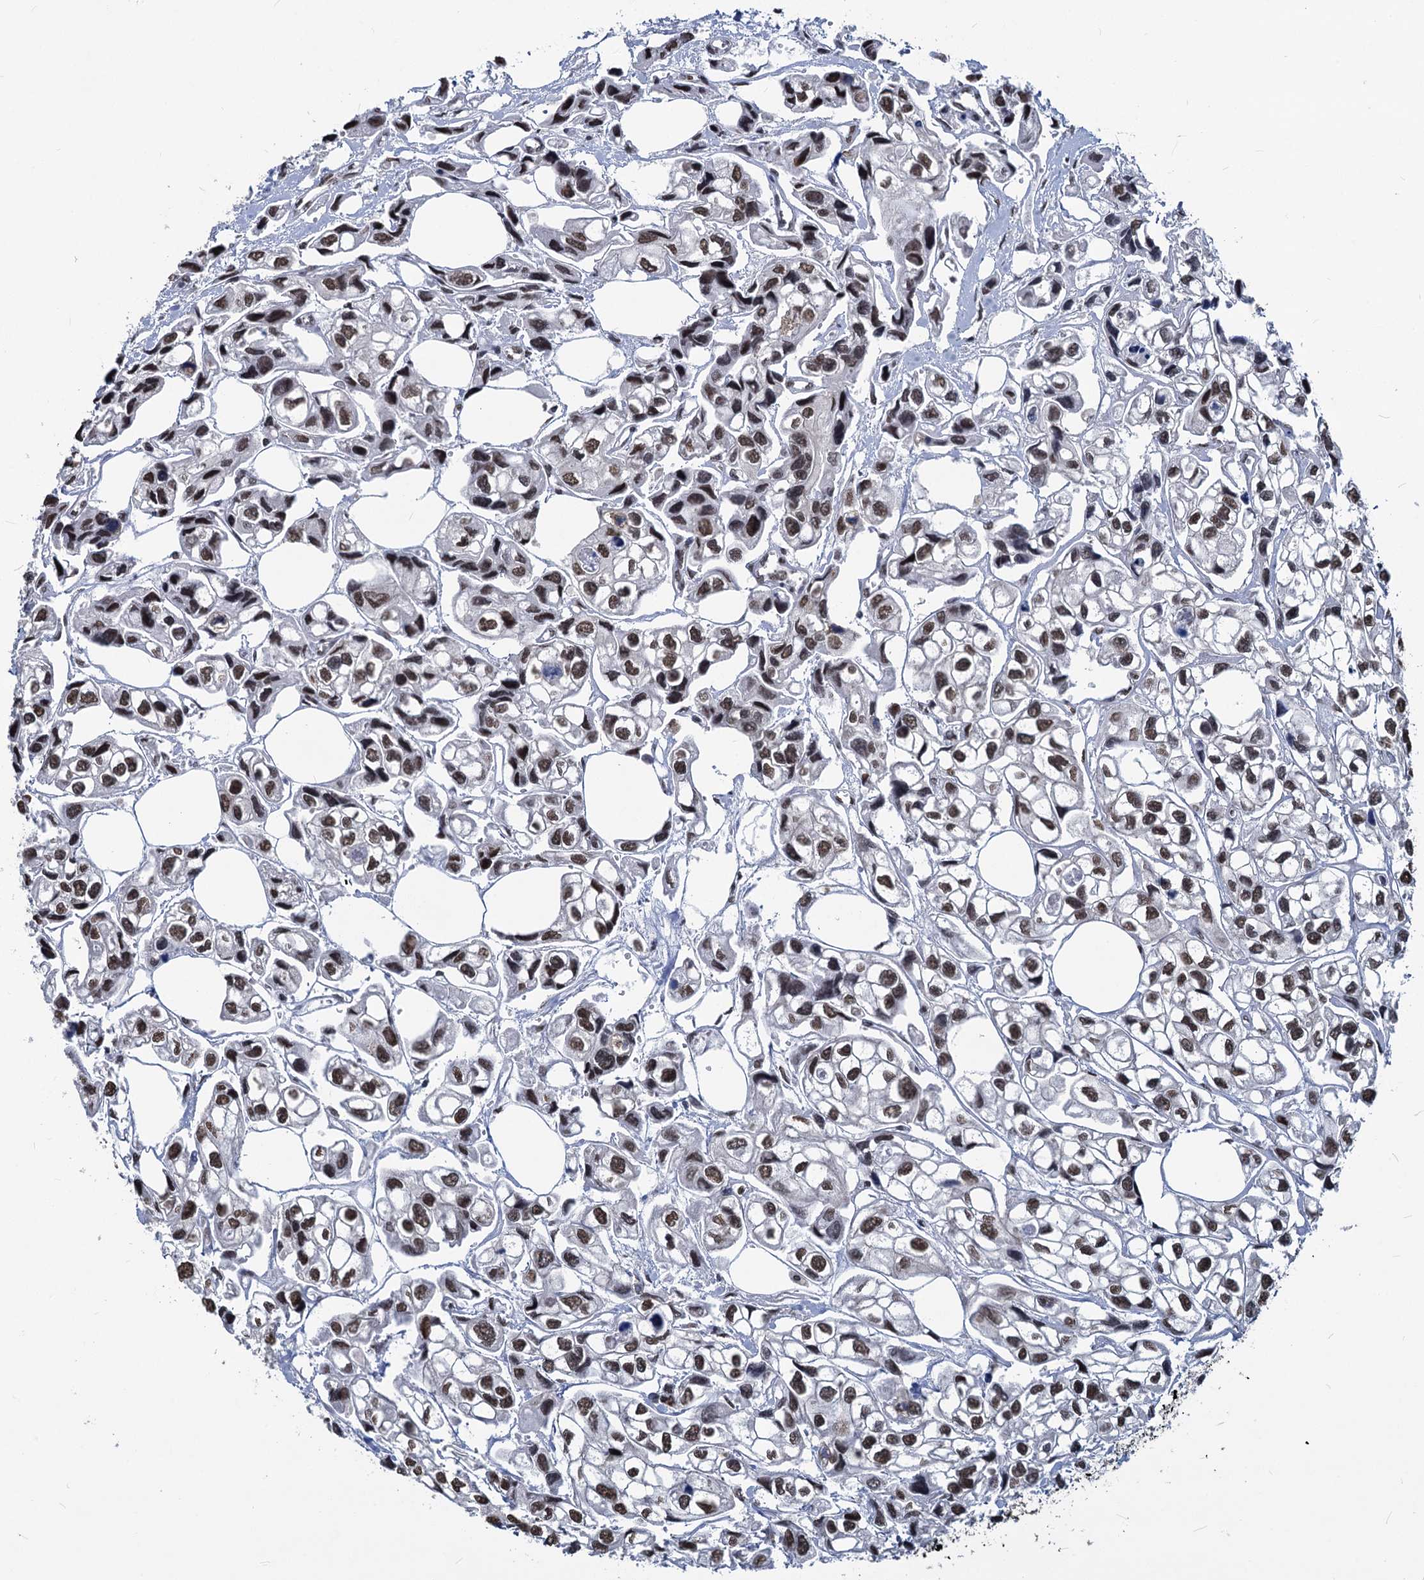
{"staining": {"intensity": "moderate", "quantity": ">75%", "location": "nuclear"}, "tissue": "urothelial cancer", "cell_type": "Tumor cells", "image_type": "cancer", "snomed": [{"axis": "morphology", "description": "Urothelial carcinoma, High grade"}, {"axis": "topography", "description": "Urinary bladder"}], "caption": "Urothelial cancer stained for a protein (brown) exhibits moderate nuclear positive expression in approximately >75% of tumor cells.", "gene": "PARPBP", "patient": {"sex": "male", "age": 67}}